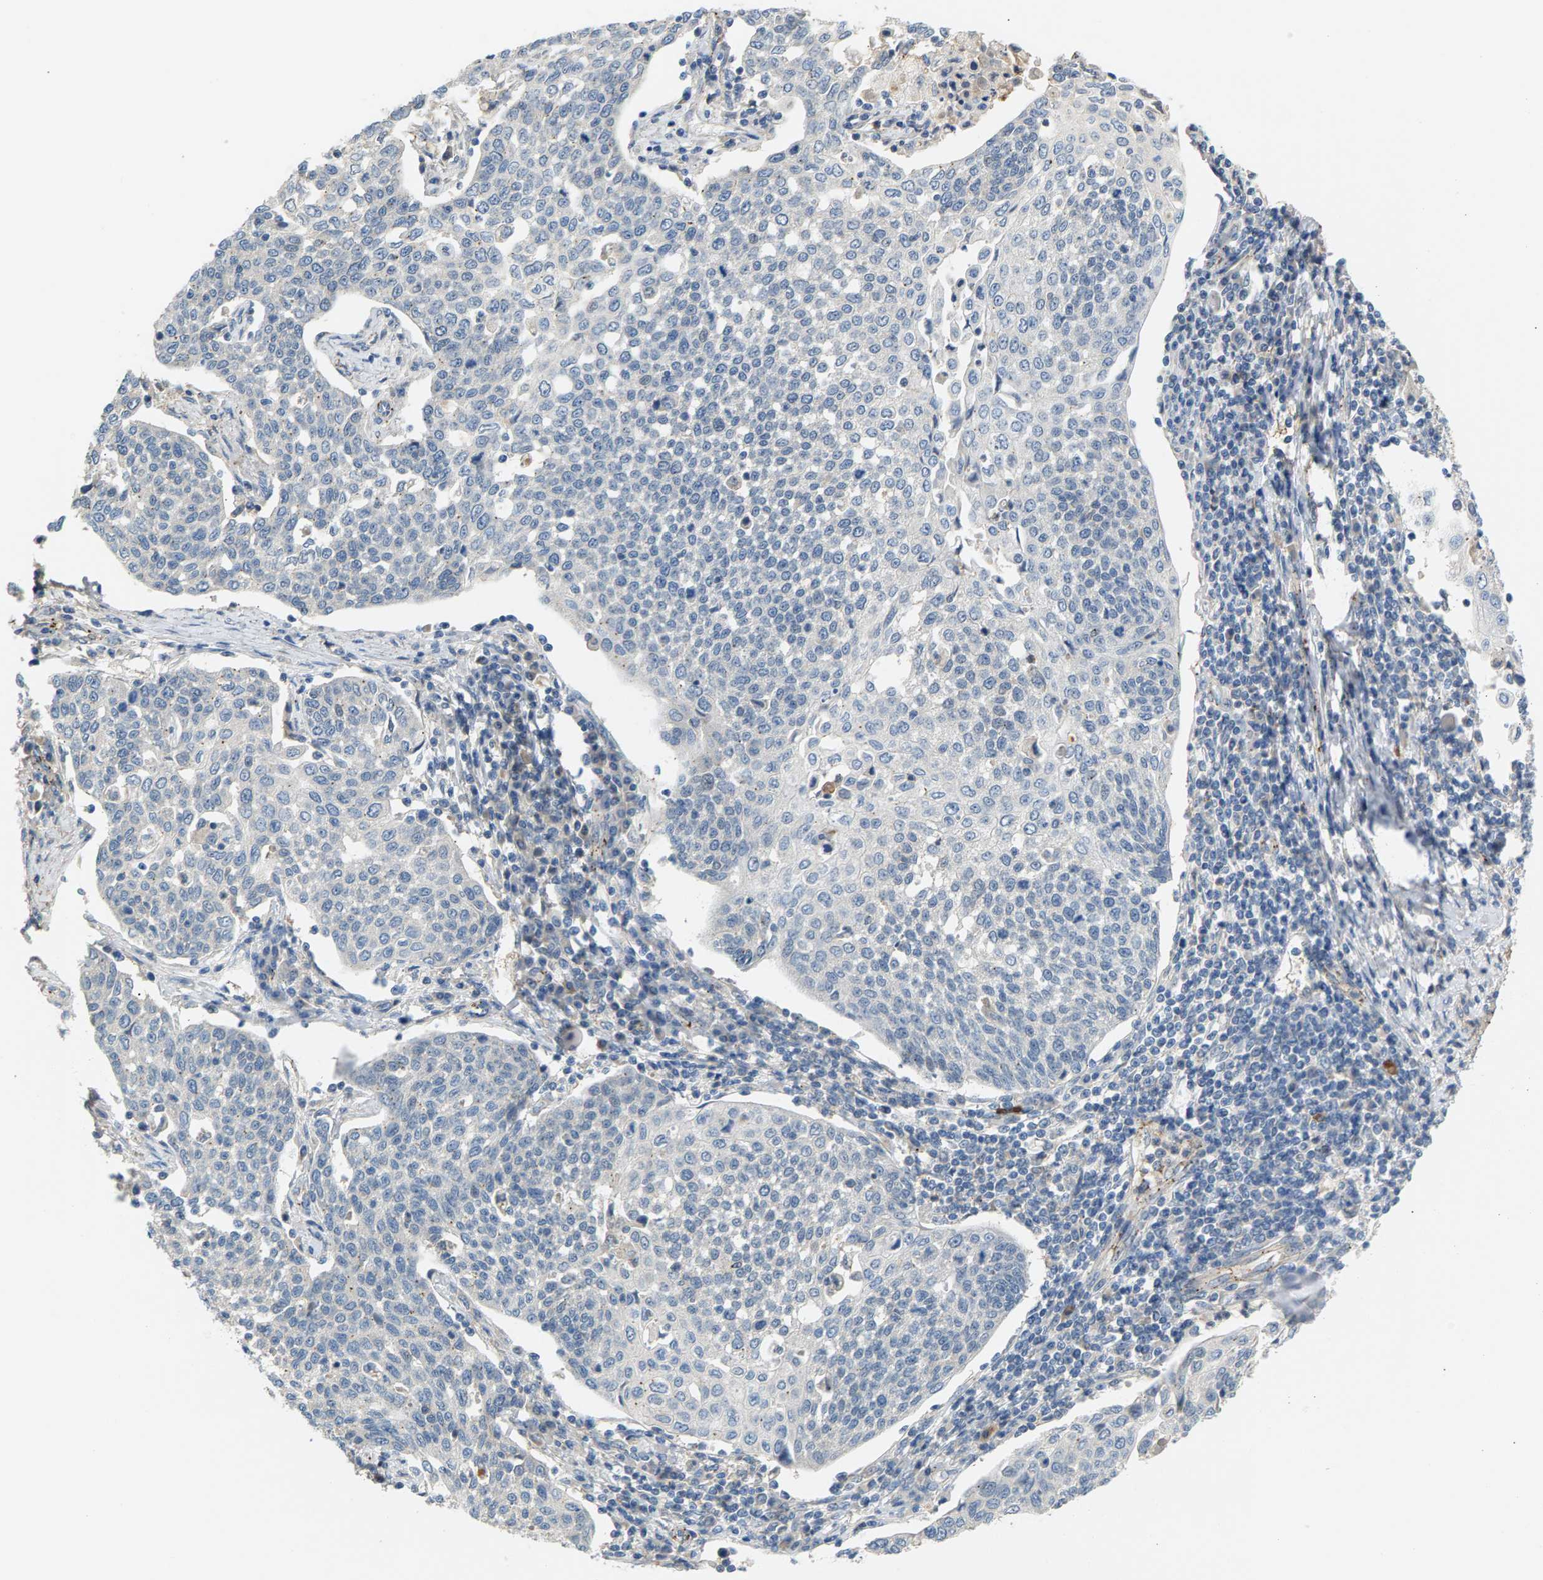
{"staining": {"intensity": "negative", "quantity": "none", "location": "none"}, "tissue": "cervical cancer", "cell_type": "Tumor cells", "image_type": "cancer", "snomed": [{"axis": "morphology", "description": "Squamous cell carcinoma, NOS"}, {"axis": "topography", "description": "Cervix"}], "caption": "DAB (3,3'-diaminobenzidine) immunohistochemical staining of human cervical cancer demonstrates no significant expression in tumor cells.", "gene": "KRTAP27-1", "patient": {"sex": "female", "age": 34}}